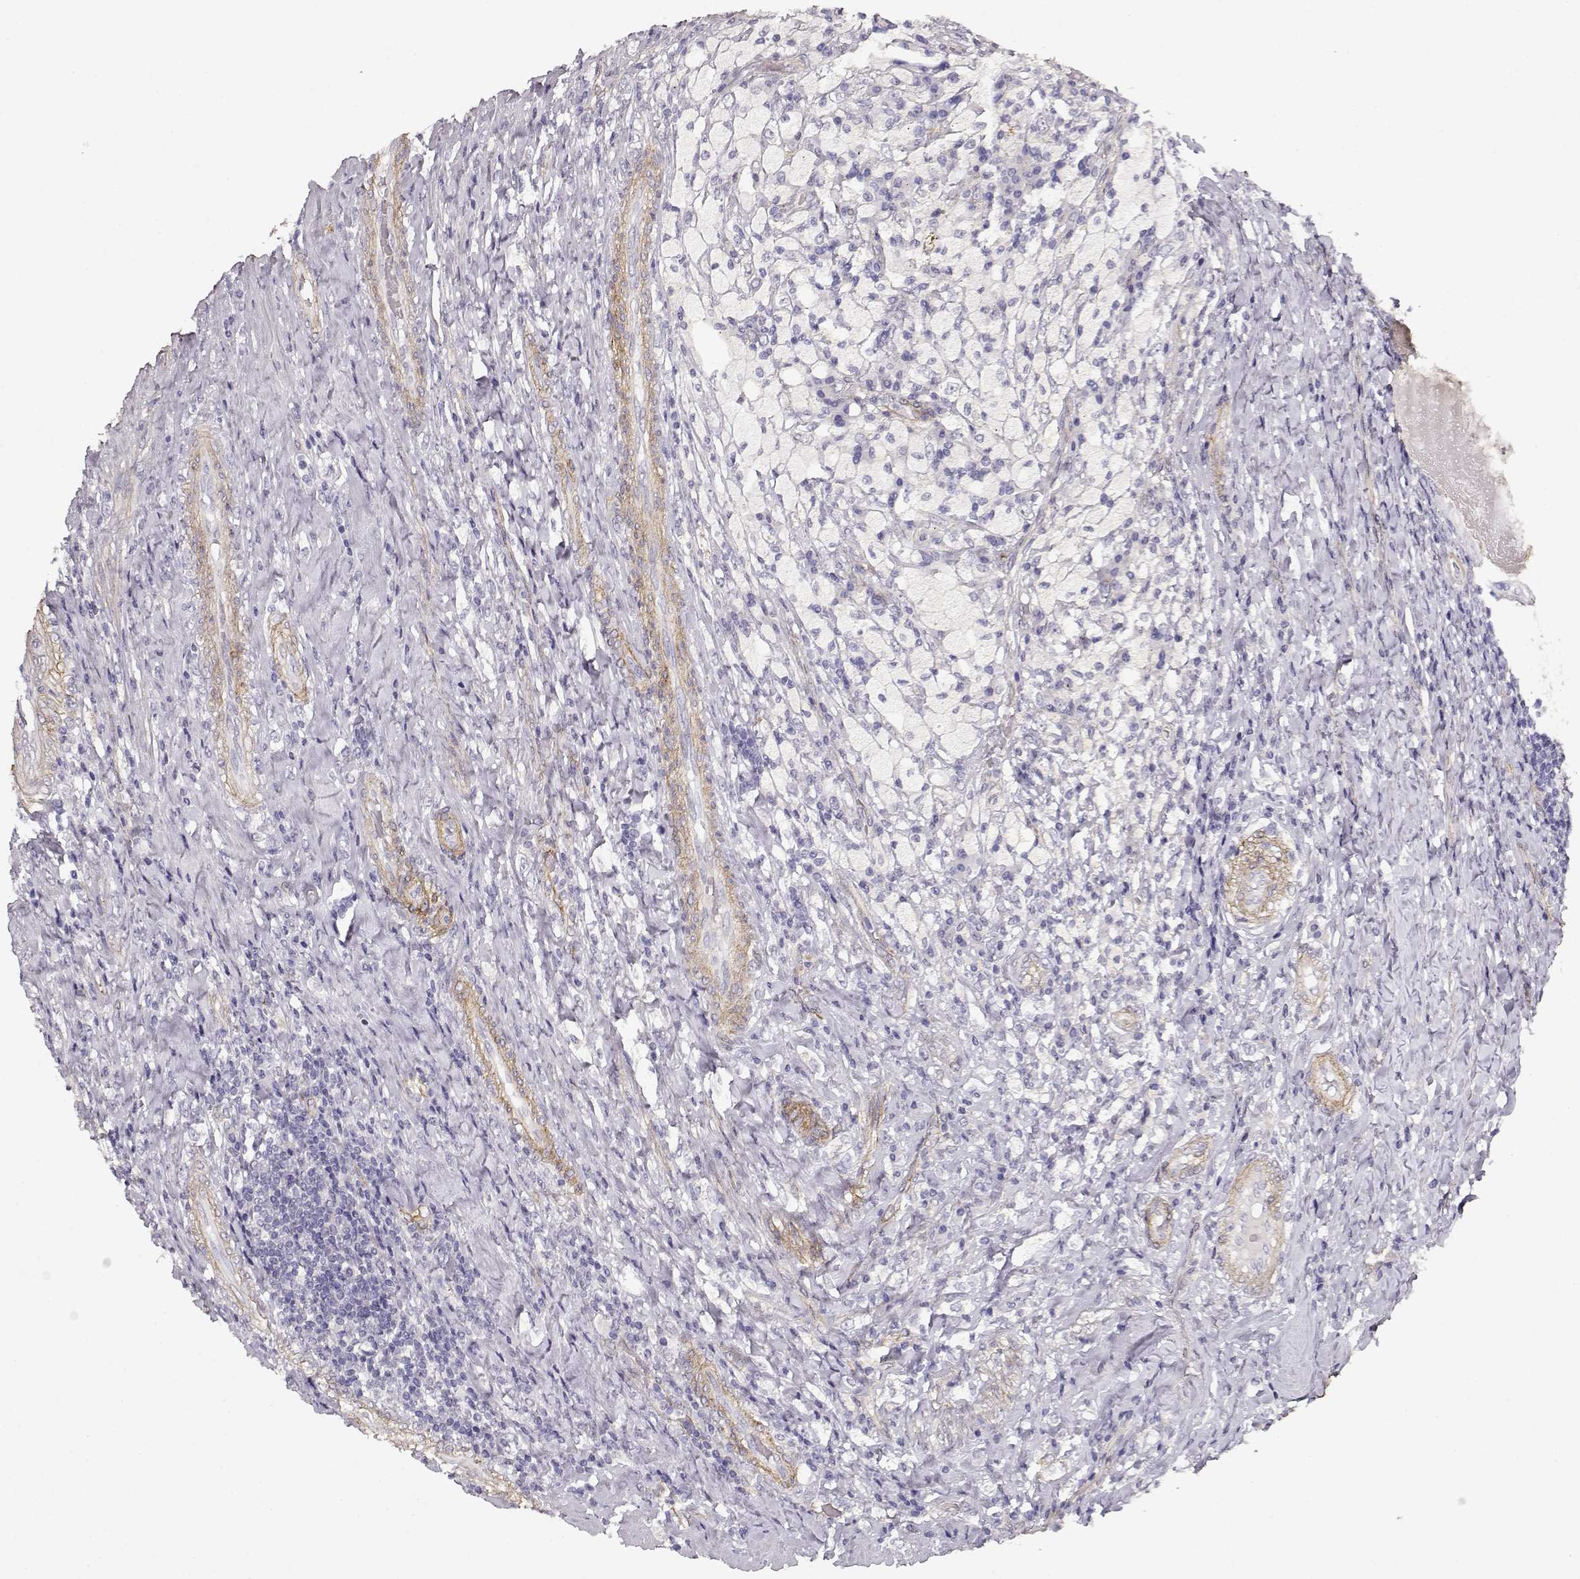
{"staining": {"intensity": "negative", "quantity": "none", "location": "none"}, "tissue": "testis cancer", "cell_type": "Tumor cells", "image_type": "cancer", "snomed": [{"axis": "morphology", "description": "Necrosis, NOS"}, {"axis": "morphology", "description": "Carcinoma, Embryonal, NOS"}, {"axis": "topography", "description": "Testis"}], "caption": "IHC of testis cancer (embryonal carcinoma) shows no expression in tumor cells.", "gene": "LAMC1", "patient": {"sex": "male", "age": 19}}